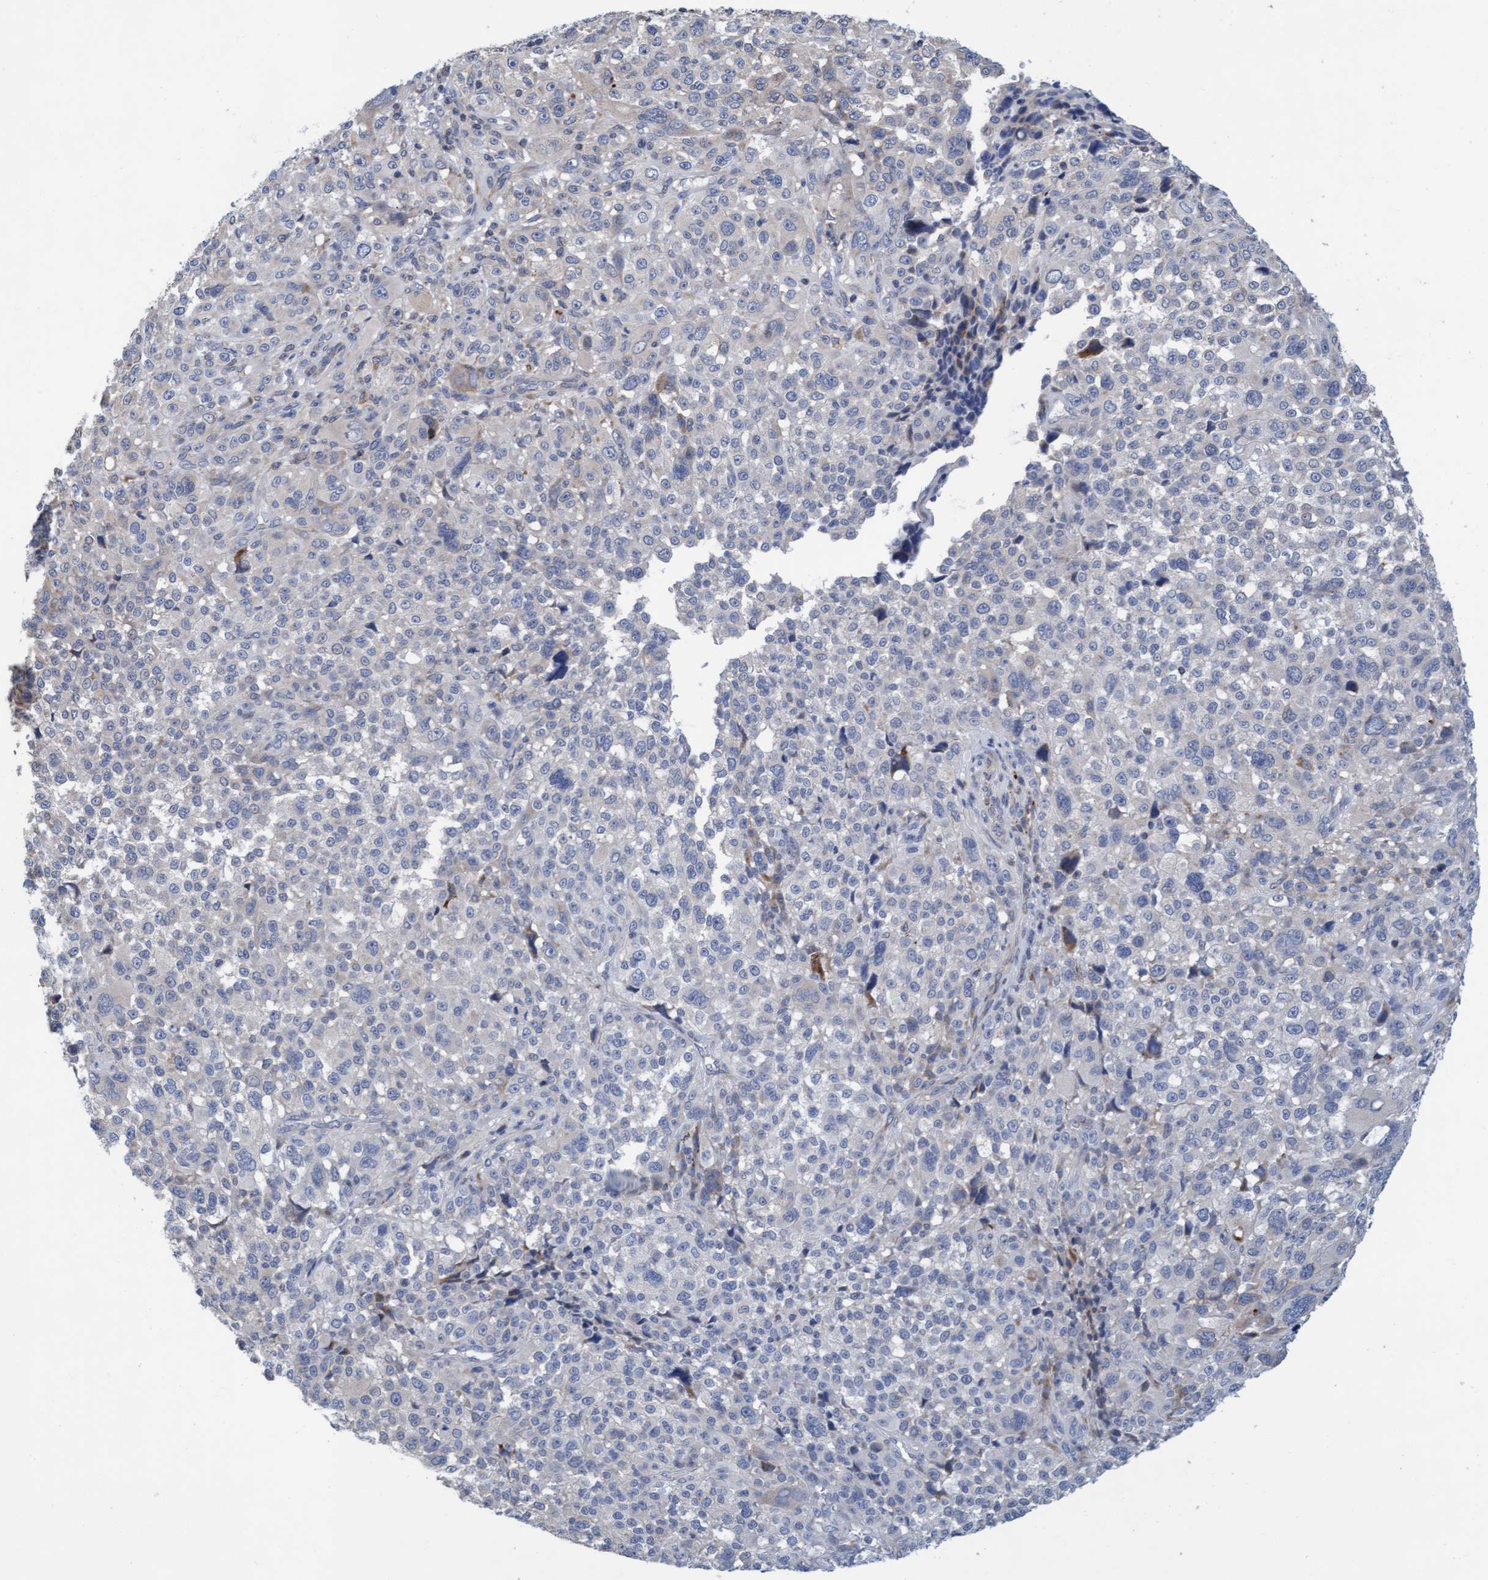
{"staining": {"intensity": "negative", "quantity": "none", "location": "none"}, "tissue": "melanoma", "cell_type": "Tumor cells", "image_type": "cancer", "snomed": [{"axis": "morphology", "description": "Malignant melanoma, NOS"}, {"axis": "topography", "description": "Skin"}], "caption": "Melanoma was stained to show a protein in brown. There is no significant expression in tumor cells. (DAB (3,3'-diaminobenzidine) immunohistochemistry (IHC), high magnification).", "gene": "SLC28A3", "patient": {"sex": "female", "age": 55}}